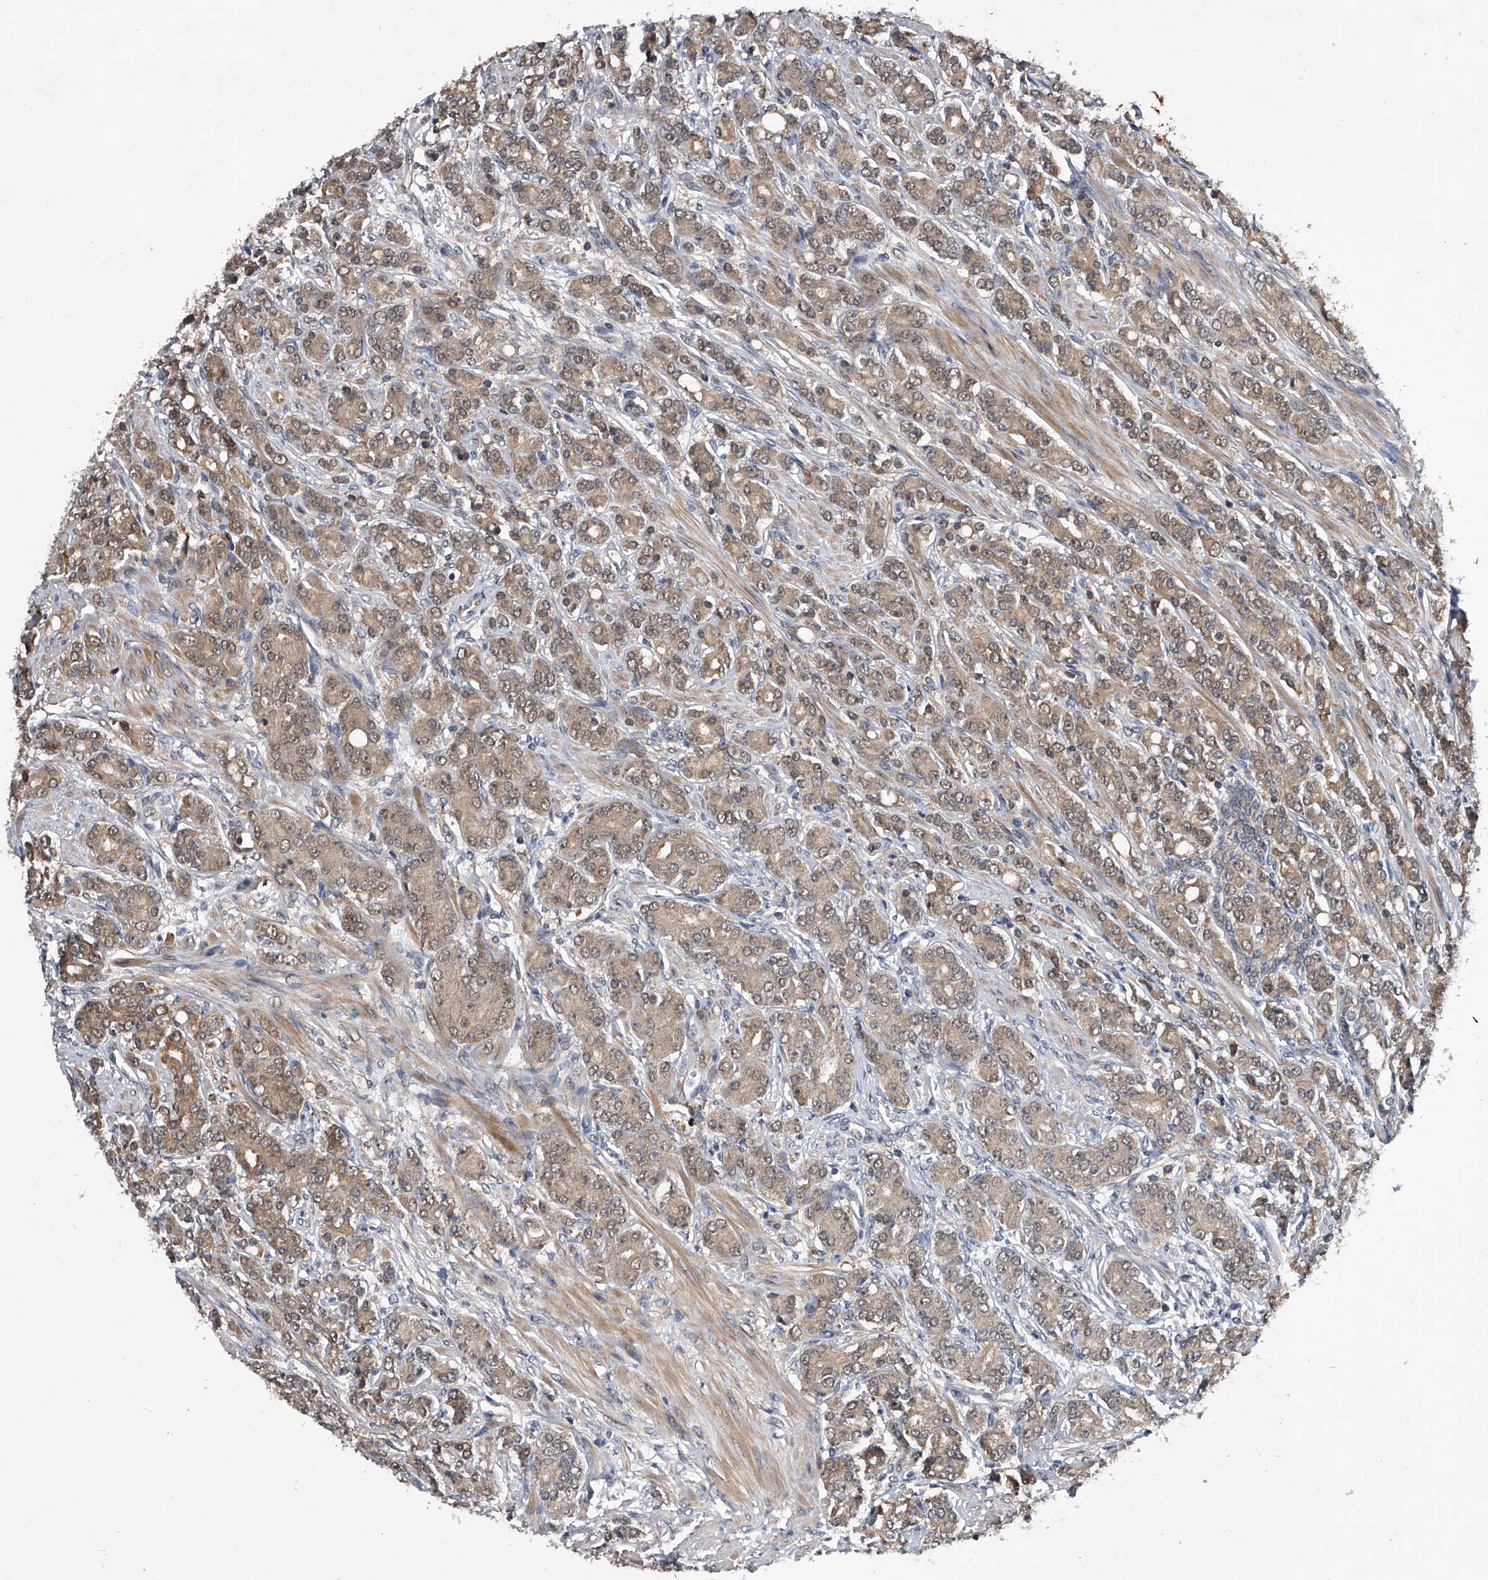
{"staining": {"intensity": "weak", "quantity": ">75%", "location": "cytoplasmic/membranous"}, "tissue": "prostate cancer", "cell_type": "Tumor cells", "image_type": "cancer", "snomed": [{"axis": "morphology", "description": "Adenocarcinoma, High grade"}, {"axis": "topography", "description": "Prostate"}], "caption": "Immunohistochemistry histopathology image of human prostate cancer stained for a protein (brown), which reveals low levels of weak cytoplasmic/membranous expression in approximately >75% of tumor cells.", "gene": "ZNF30", "patient": {"sex": "male", "age": 62}}